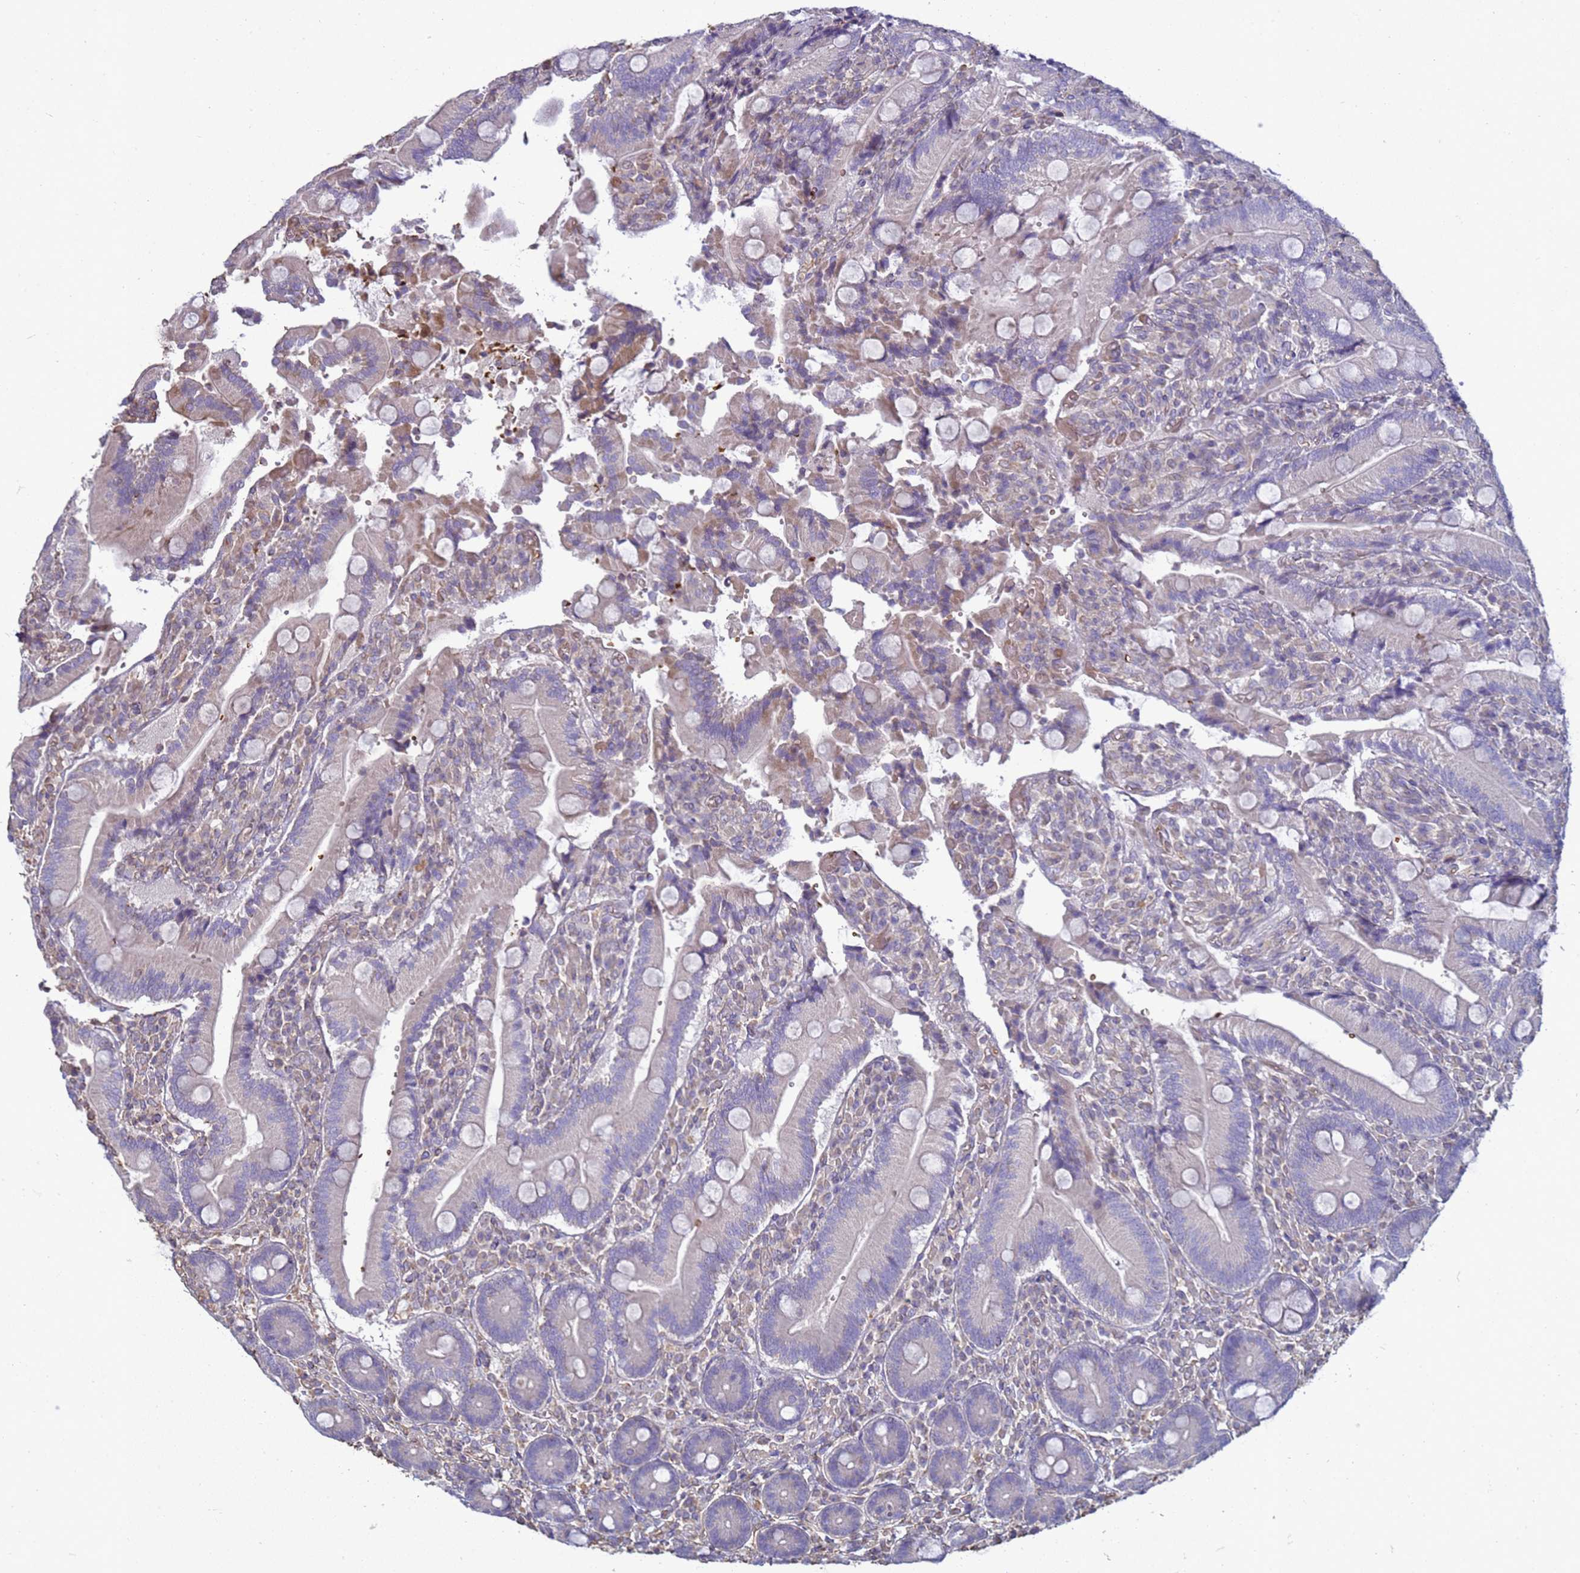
{"staining": {"intensity": "negative", "quantity": "none", "location": "none"}, "tissue": "duodenum", "cell_type": "Glandular cells", "image_type": "normal", "snomed": [{"axis": "morphology", "description": "Normal tissue, NOS"}, {"axis": "topography", "description": "Duodenum"}], "caption": "This is a photomicrograph of immunohistochemistry staining of benign duodenum, which shows no staining in glandular cells.", "gene": "SGIP1", "patient": {"sex": "female", "age": 62}}